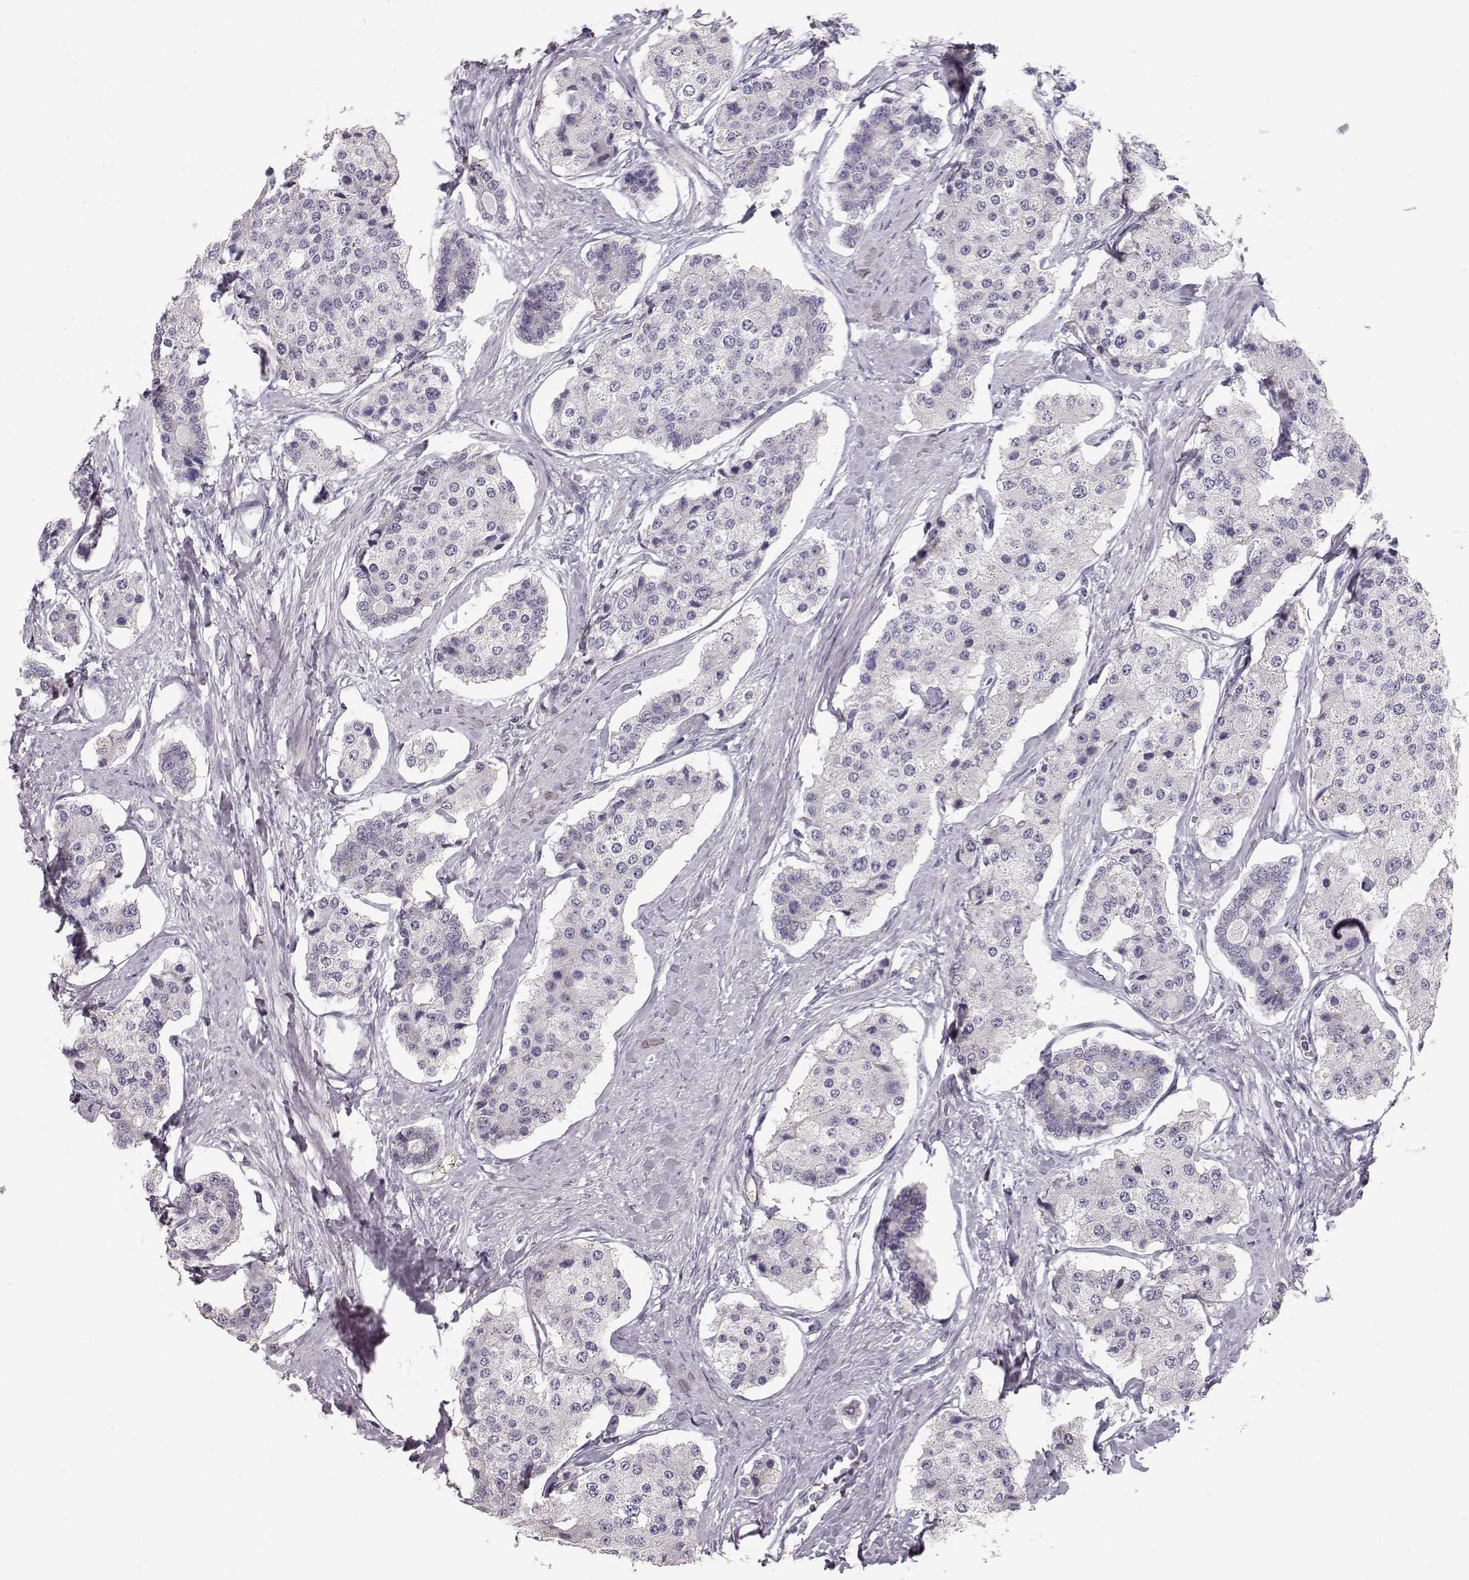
{"staining": {"intensity": "negative", "quantity": "none", "location": "none"}, "tissue": "carcinoid", "cell_type": "Tumor cells", "image_type": "cancer", "snomed": [{"axis": "morphology", "description": "Carcinoid, malignant, NOS"}, {"axis": "topography", "description": "Small intestine"}], "caption": "IHC of human carcinoid shows no positivity in tumor cells.", "gene": "POU1F1", "patient": {"sex": "female", "age": 65}}